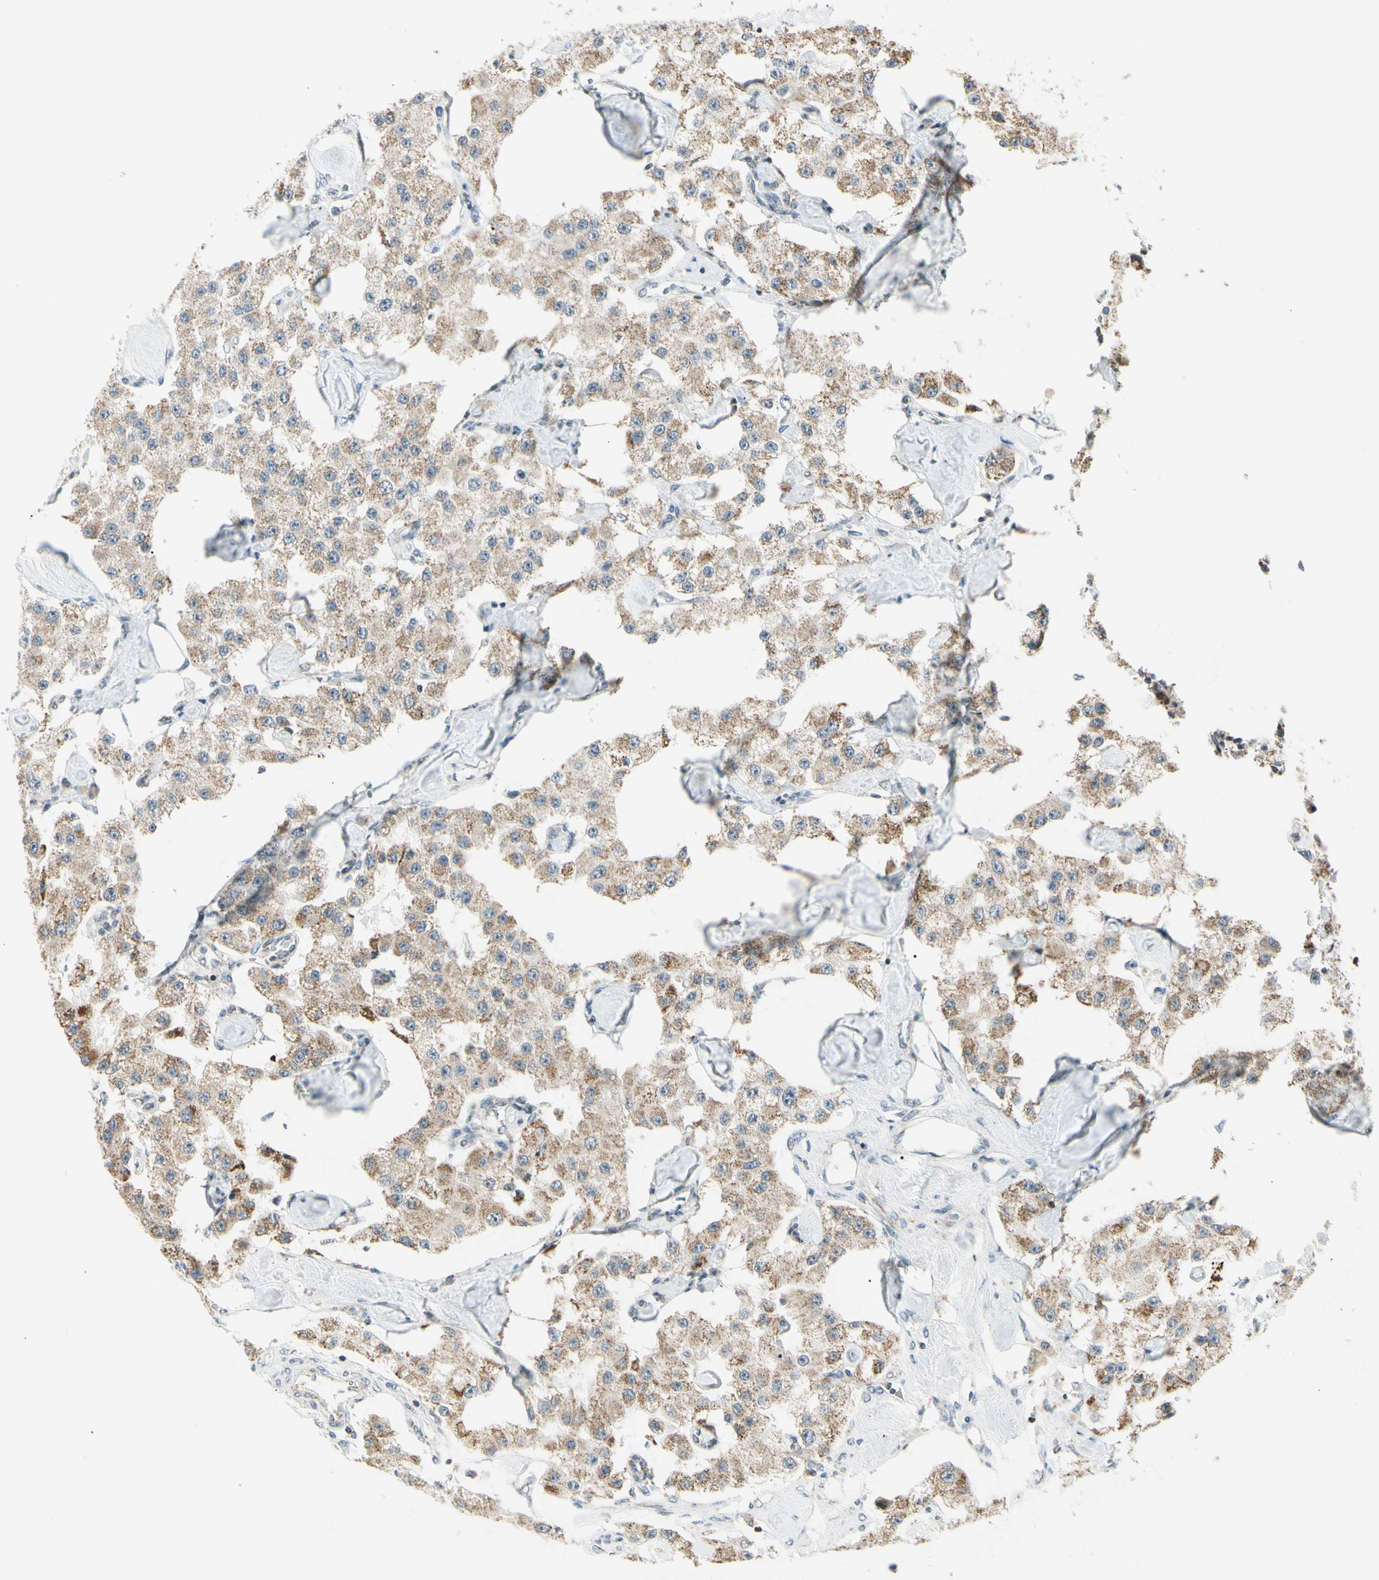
{"staining": {"intensity": "weak", "quantity": ">75%", "location": "cytoplasmic/membranous"}, "tissue": "carcinoid", "cell_type": "Tumor cells", "image_type": "cancer", "snomed": [{"axis": "morphology", "description": "Carcinoid, malignant, NOS"}, {"axis": "topography", "description": "Pancreas"}], "caption": "Immunohistochemistry (IHC) staining of carcinoid, which reveals low levels of weak cytoplasmic/membranous positivity in about >75% of tumor cells indicating weak cytoplasmic/membranous protein staining. The staining was performed using DAB (3,3'-diaminobenzidine) (brown) for protein detection and nuclei were counterstained in hematoxylin (blue).", "gene": "KHDC4", "patient": {"sex": "male", "age": 41}}